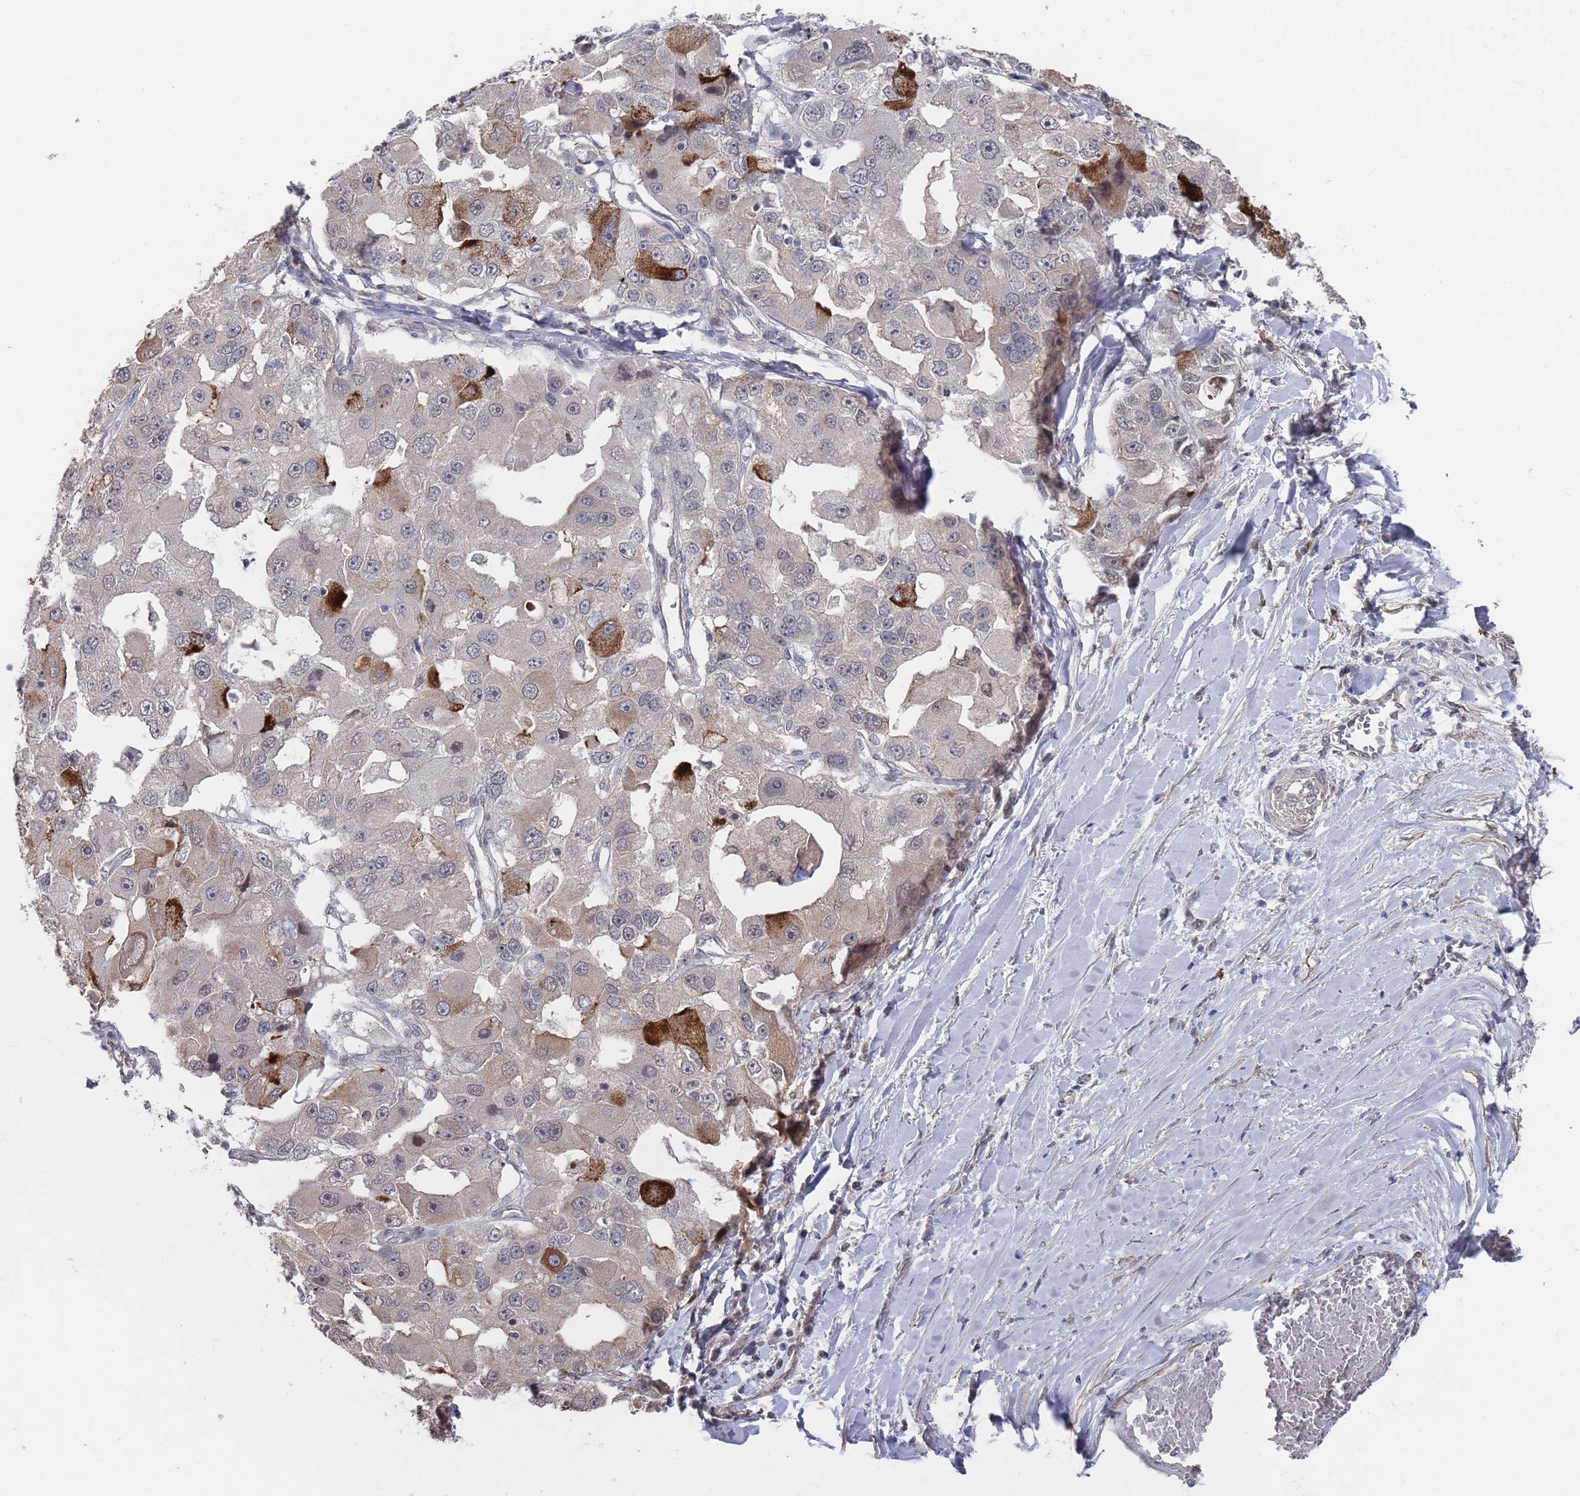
{"staining": {"intensity": "strong", "quantity": "<25%", "location": "cytoplasmic/membranous"}, "tissue": "lung cancer", "cell_type": "Tumor cells", "image_type": "cancer", "snomed": [{"axis": "morphology", "description": "Adenocarcinoma, NOS"}, {"axis": "topography", "description": "Lung"}], "caption": "DAB (3,3'-diaminobenzidine) immunohistochemical staining of lung adenocarcinoma reveals strong cytoplasmic/membranous protein positivity in approximately <25% of tumor cells.", "gene": "DGKD", "patient": {"sex": "female", "age": 54}}